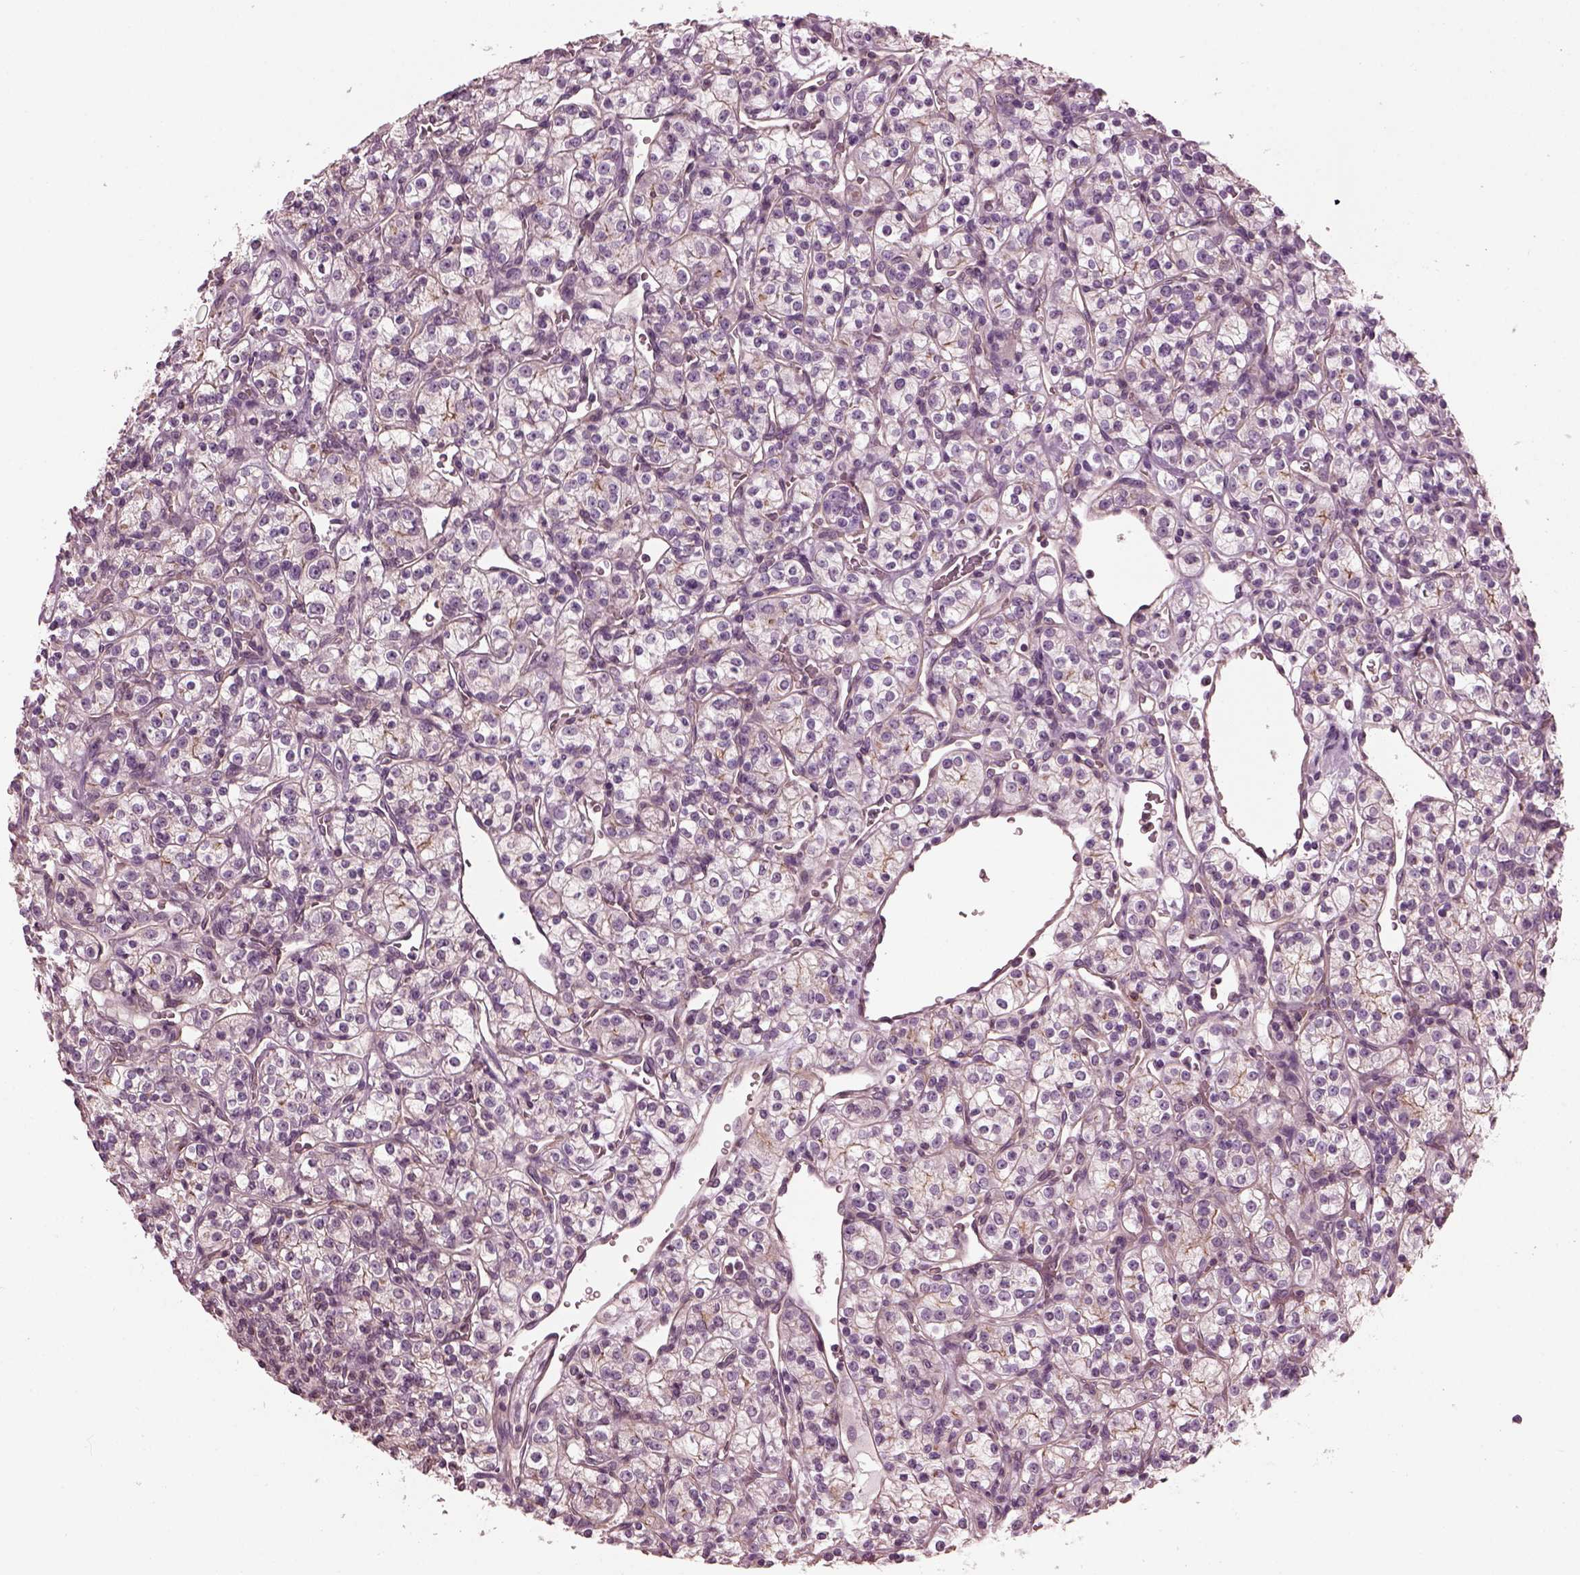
{"staining": {"intensity": "moderate", "quantity": "<25%", "location": "cytoplasmic/membranous"}, "tissue": "renal cancer", "cell_type": "Tumor cells", "image_type": "cancer", "snomed": [{"axis": "morphology", "description": "Adenocarcinoma, NOS"}, {"axis": "topography", "description": "Kidney"}], "caption": "There is low levels of moderate cytoplasmic/membranous expression in tumor cells of renal cancer (adenocarcinoma), as demonstrated by immunohistochemical staining (brown color).", "gene": "ODAD1", "patient": {"sex": "male", "age": 77}}